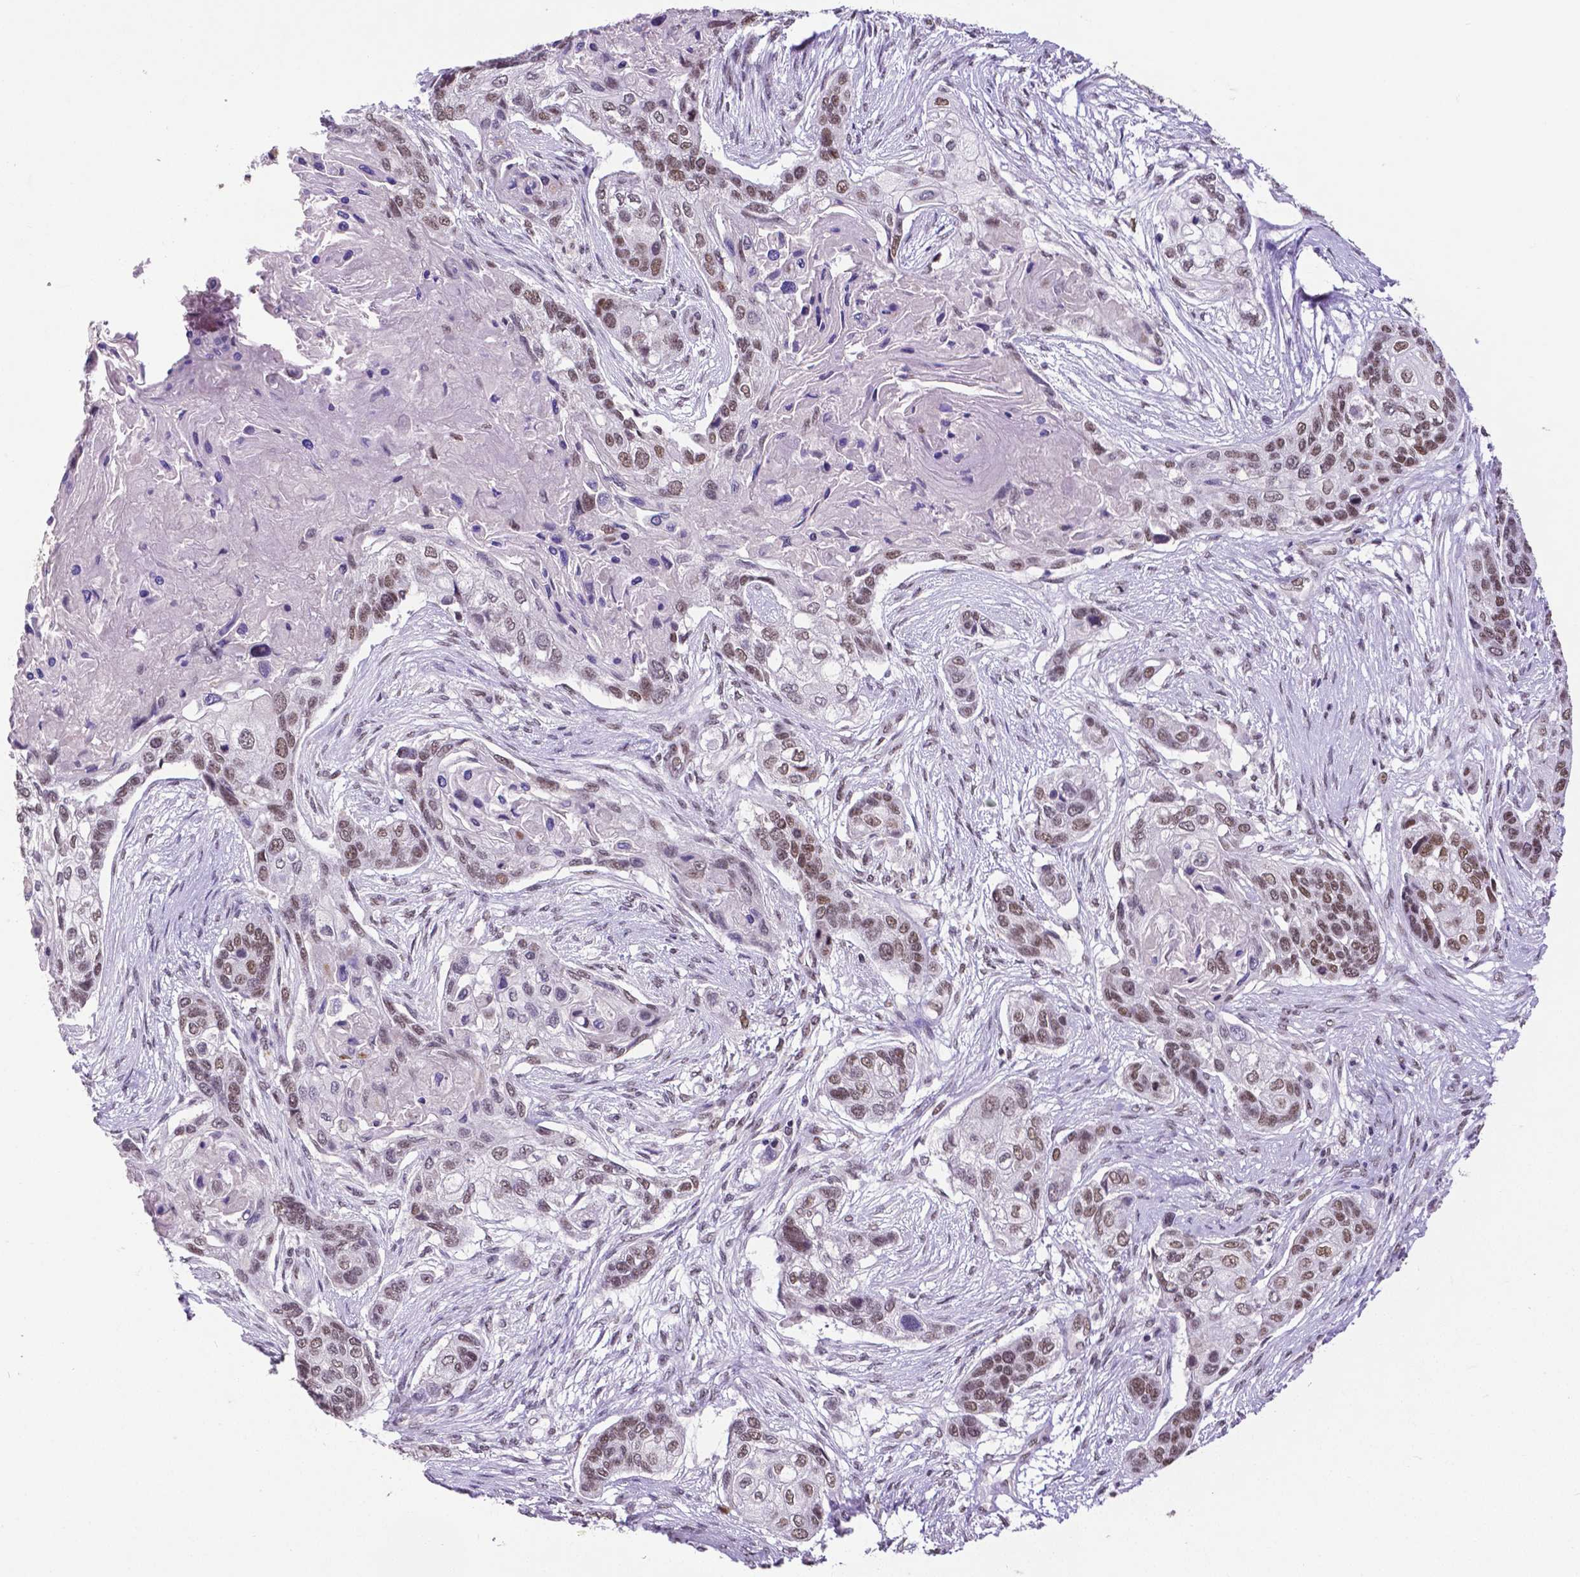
{"staining": {"intensity": "weak", "quantity": ">75%", "location": "nuclear"}, "tissue": "lung cancer", "cell_type": "Tumor cells", "image_type": "cancer", "snomed": [{"axis": "morphology", "description": "Squamous cell carcinoma, NOS"}, {"axis": "topography", "description": "Lung"}], "caption": "Protein staining by IHC demonstrates weak nuclear staining in about >75% of tumor cells in squamous cell carcinoma (lung). (DAB (3,3'-diaminobenzidine) IHC with brightfield microscopy, high magnification).", "gene": "ATRX", "patient": {"sex": "male", "age": 69}}